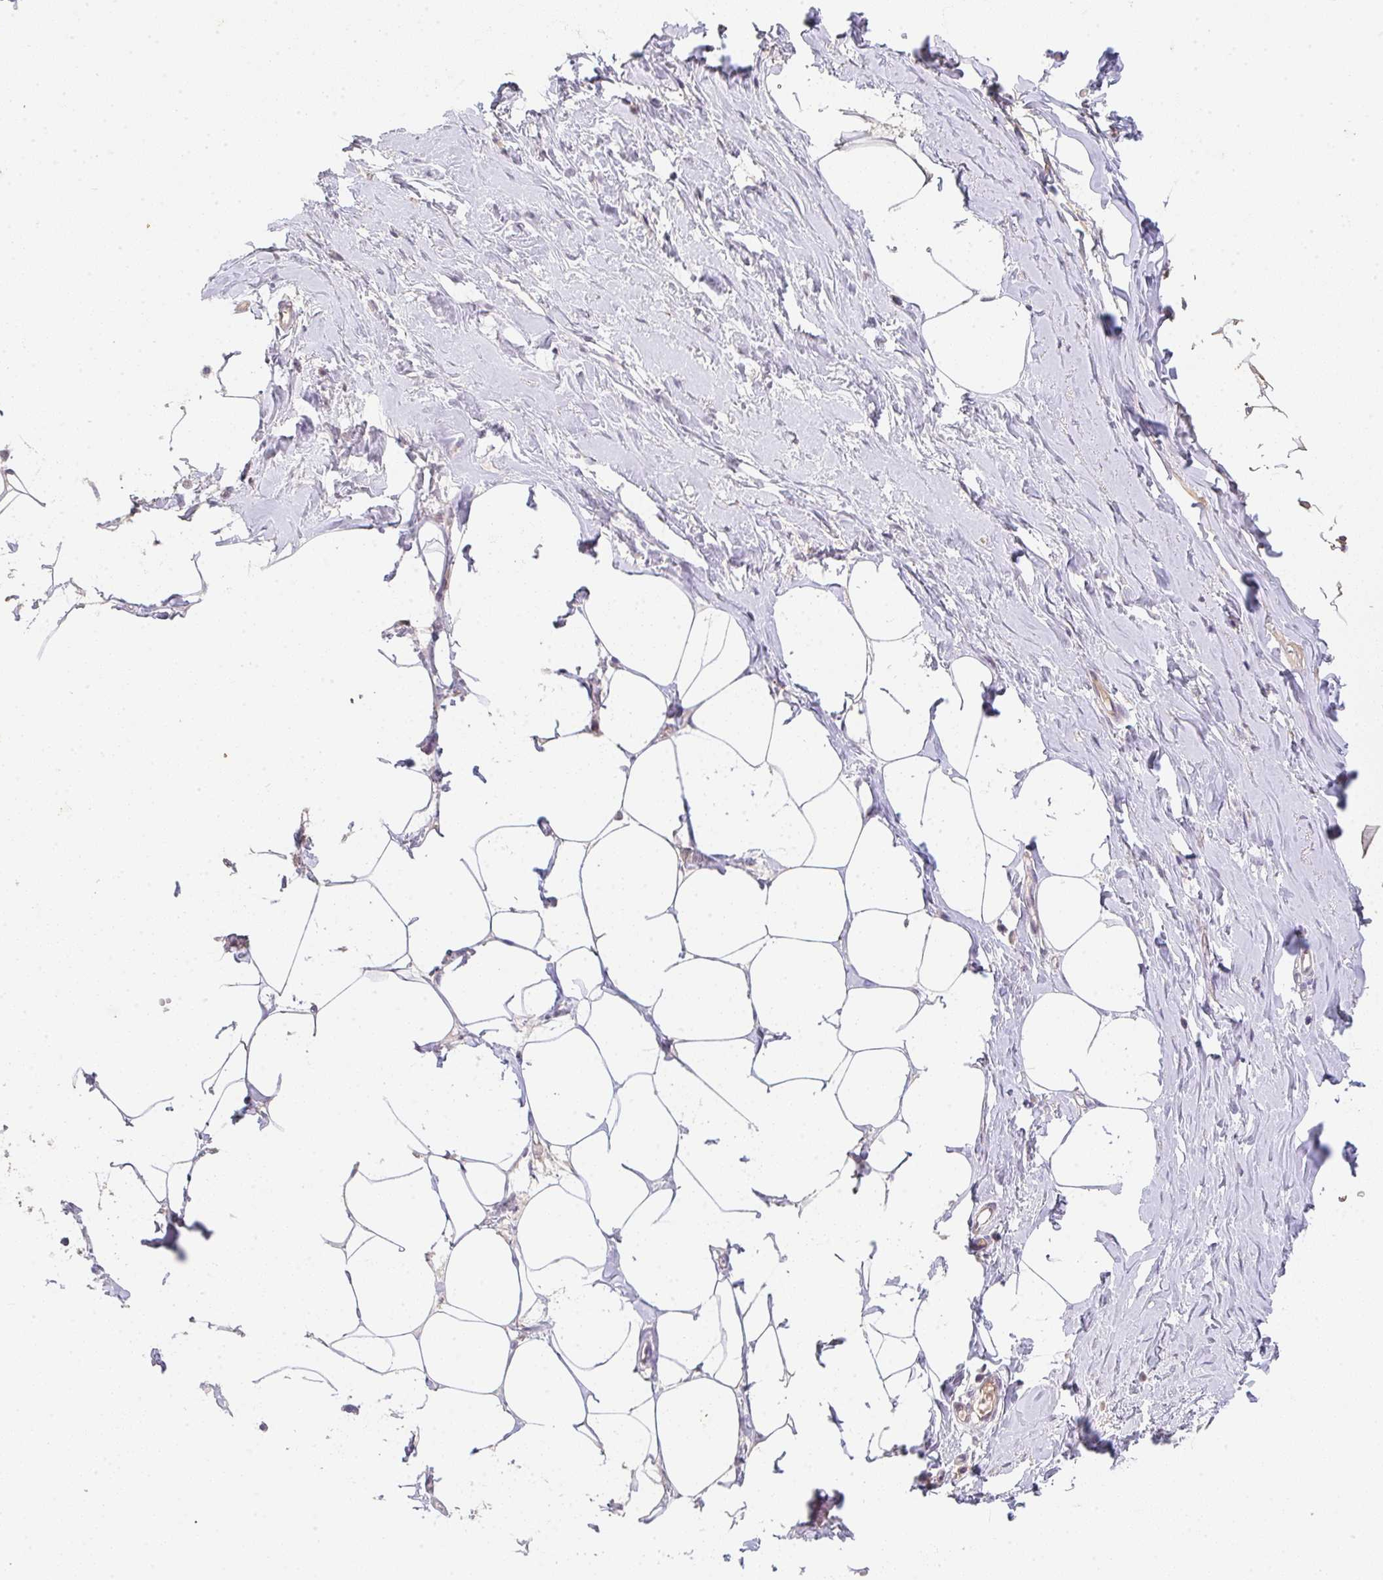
{"staining": {"intensity": "negative", "quantity": "none", "location": "none"}, "tissue": "breast", "cell_type": "Adipocytes", "image_type": "normal", "snomed": [{"axis": "morphology", "description": "Normal tissue, NOS"}, {"axis": "topography", "description": "Breast"}], "caption": "Photomicrograph shows no significant protein staining in adipocytes of unremarkable breast.", "gene": "TNFRSF10A", "patient": {"sex": "female", "age": 27}}